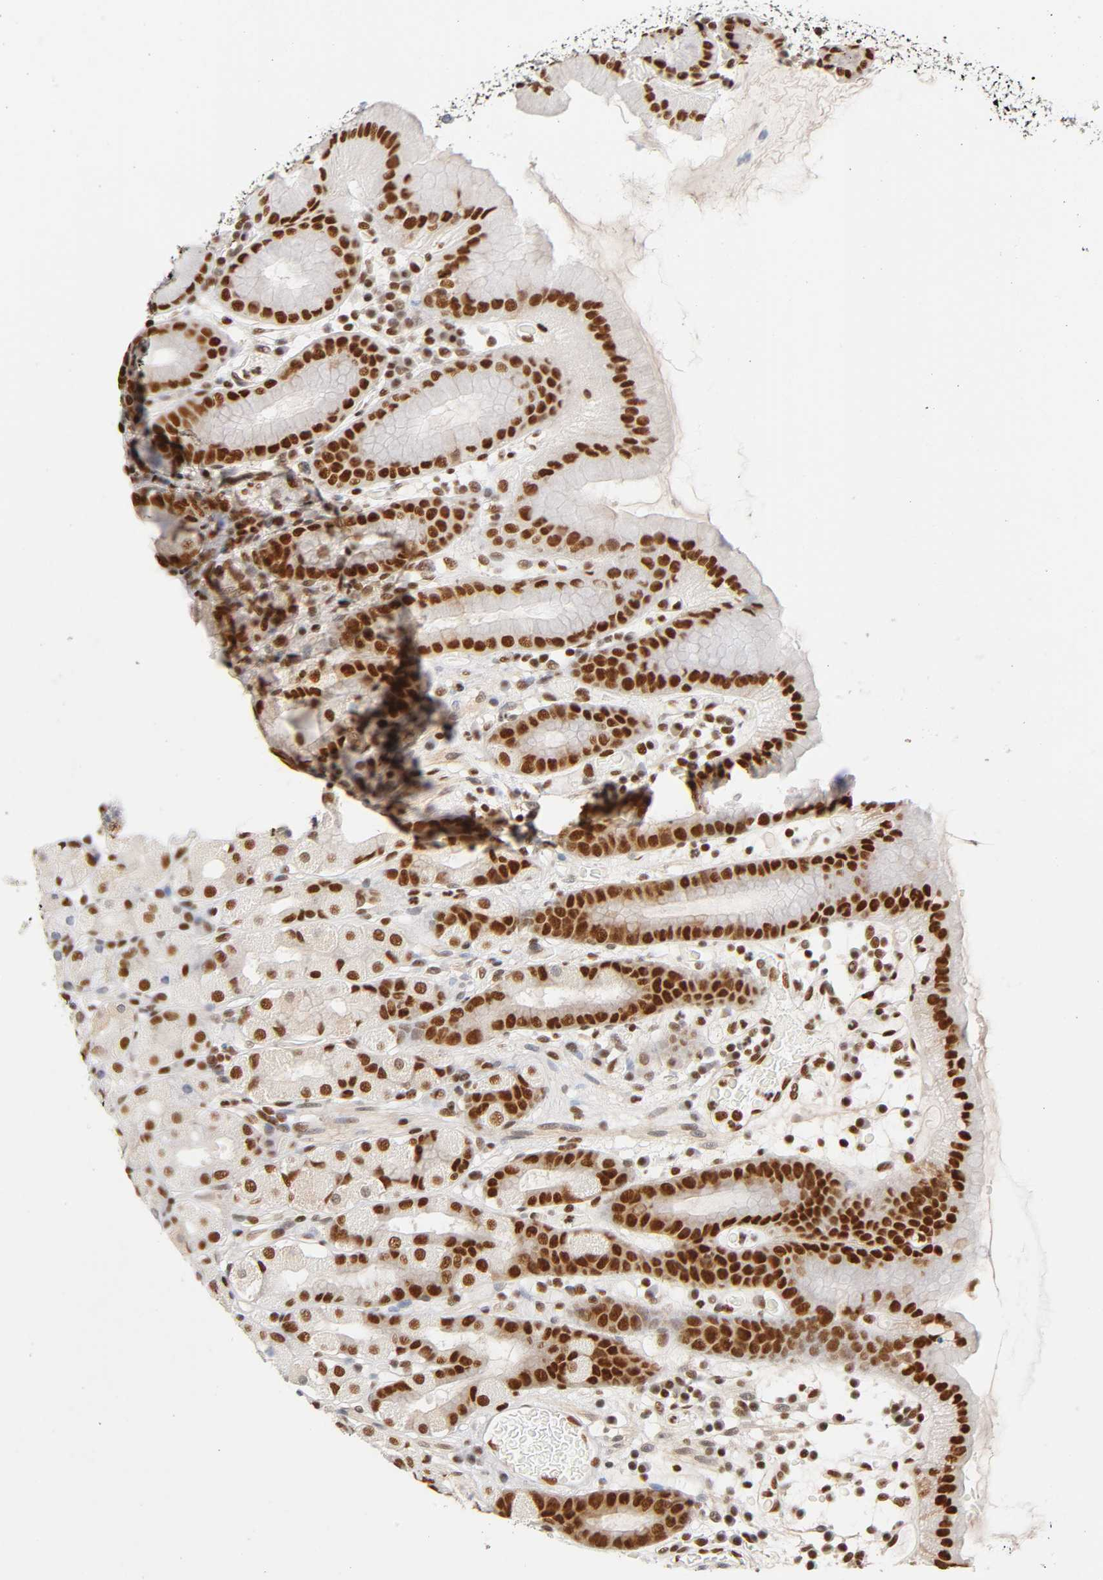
{"staining": {"intensity": "strong", "quantity": ">75%", "location": "nuclear"}, "tissue": "stomach", "cell_type": "Glandular cells", "image_type": "normal", "snomed": [{"axis": "morphology", "description": "Normal tissue, NOS"}, {"axis": "topography", "description": "Stomach, upper"}], "caption": "The micrograph demonstrates immunohistochemical staining of normal stomach. There is strong nuclear positivity is seen in about >75% of glandular cells.", "gene": "ILKAP", "patient": {"sex": "male", "age": 68}}